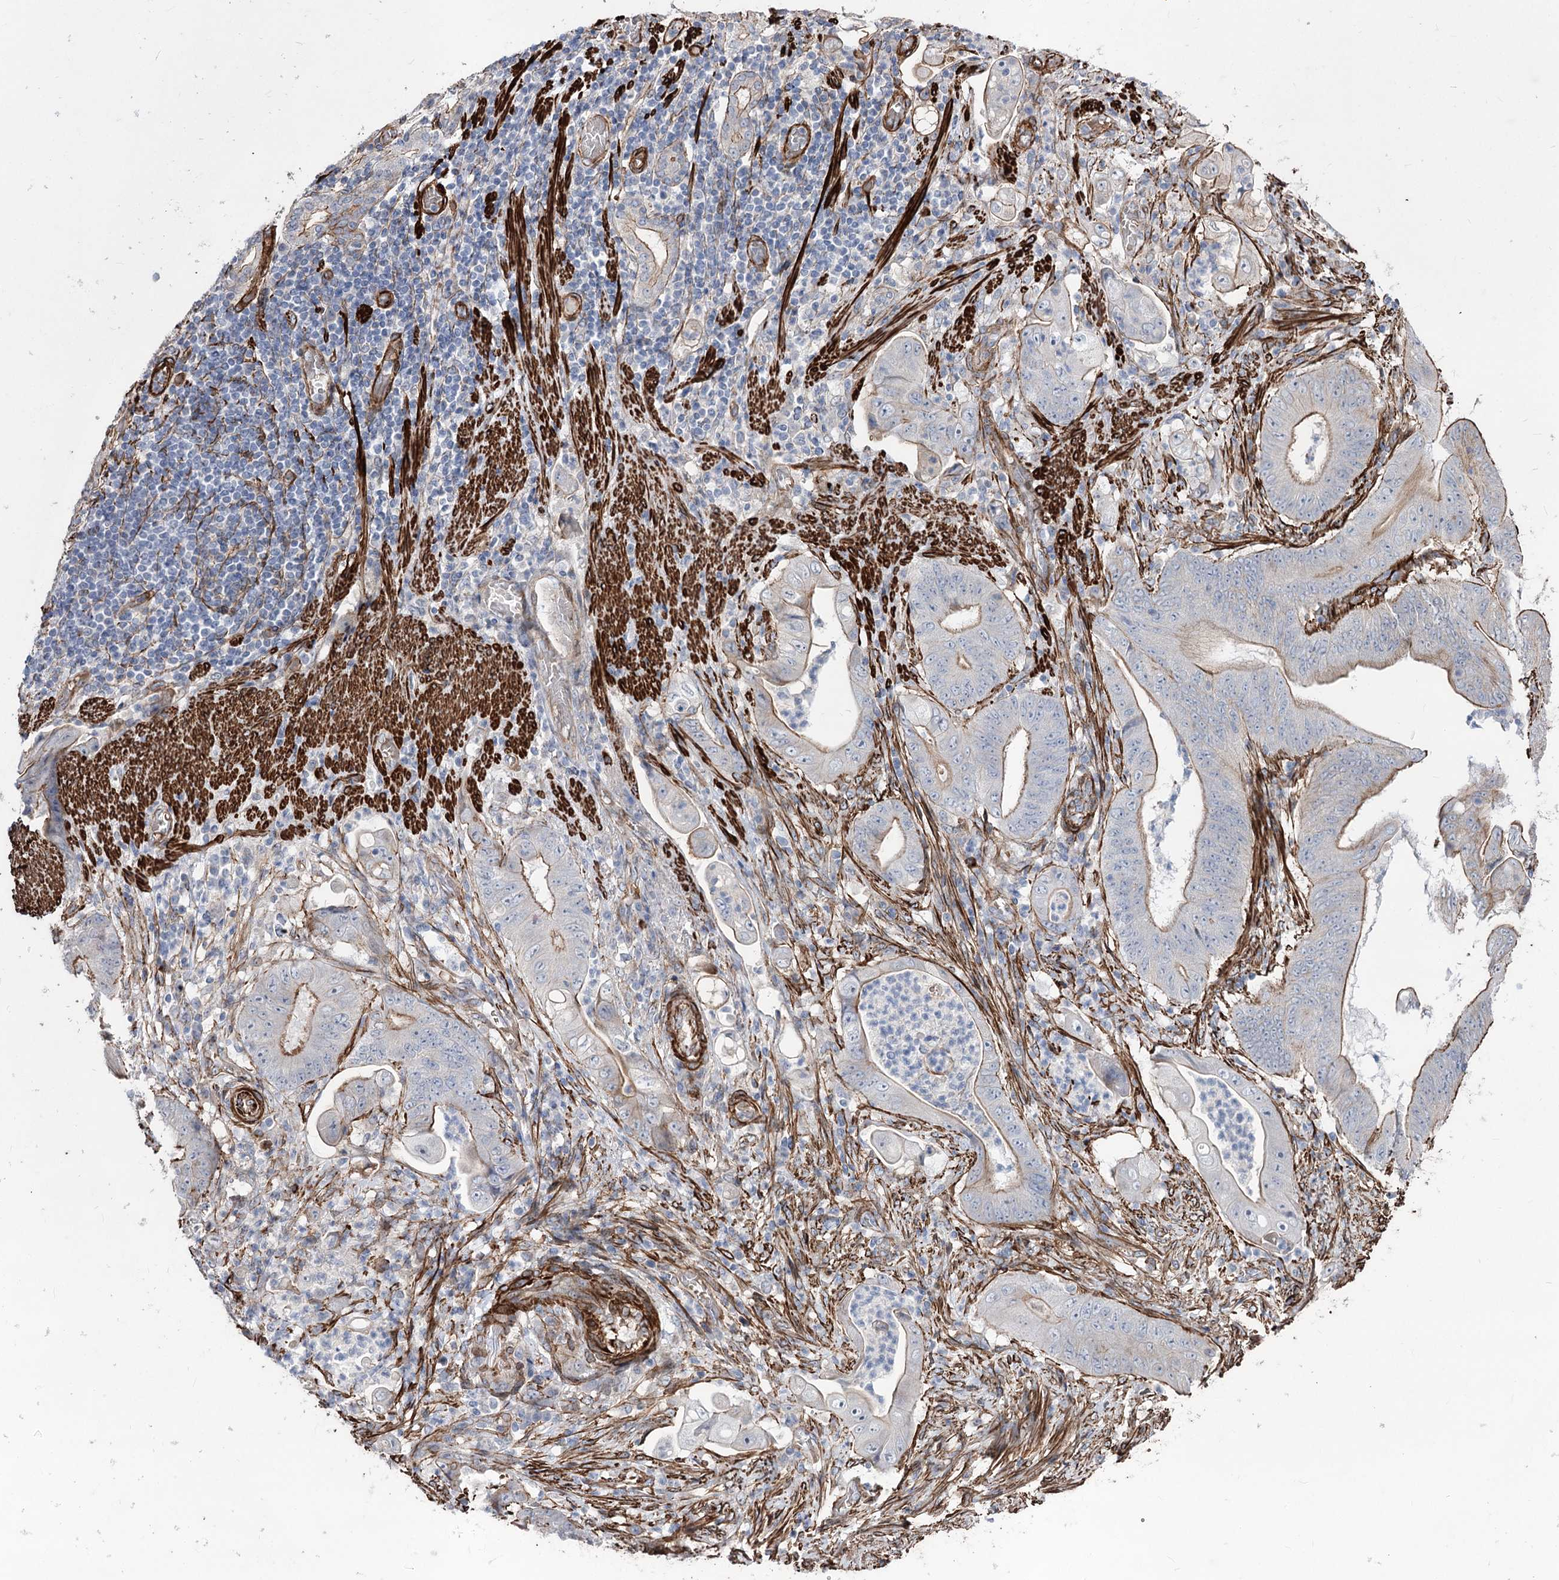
{"staining": {"intensity": "moderate", "quantity": "25%-75%", "location": "cytoplasmic/membranous"}, "tissue": "stomach cancer", "cell_type": "Tumor cells", "image_type": "cancer", "snomed": [{"axis": "morphology", "description": "Adenocarcinoma, NOS"}, {"axis": "topography", "description": "Stomach"}], "caption": "Brown immunohistochemical staining in stomach cancer demonstrates moderate cytoplasmic/membranous positivity in about 25%-75% of tumor cells.", "gene": "ARHGAP20", "patient": {"sex": "female", "age": 73}}